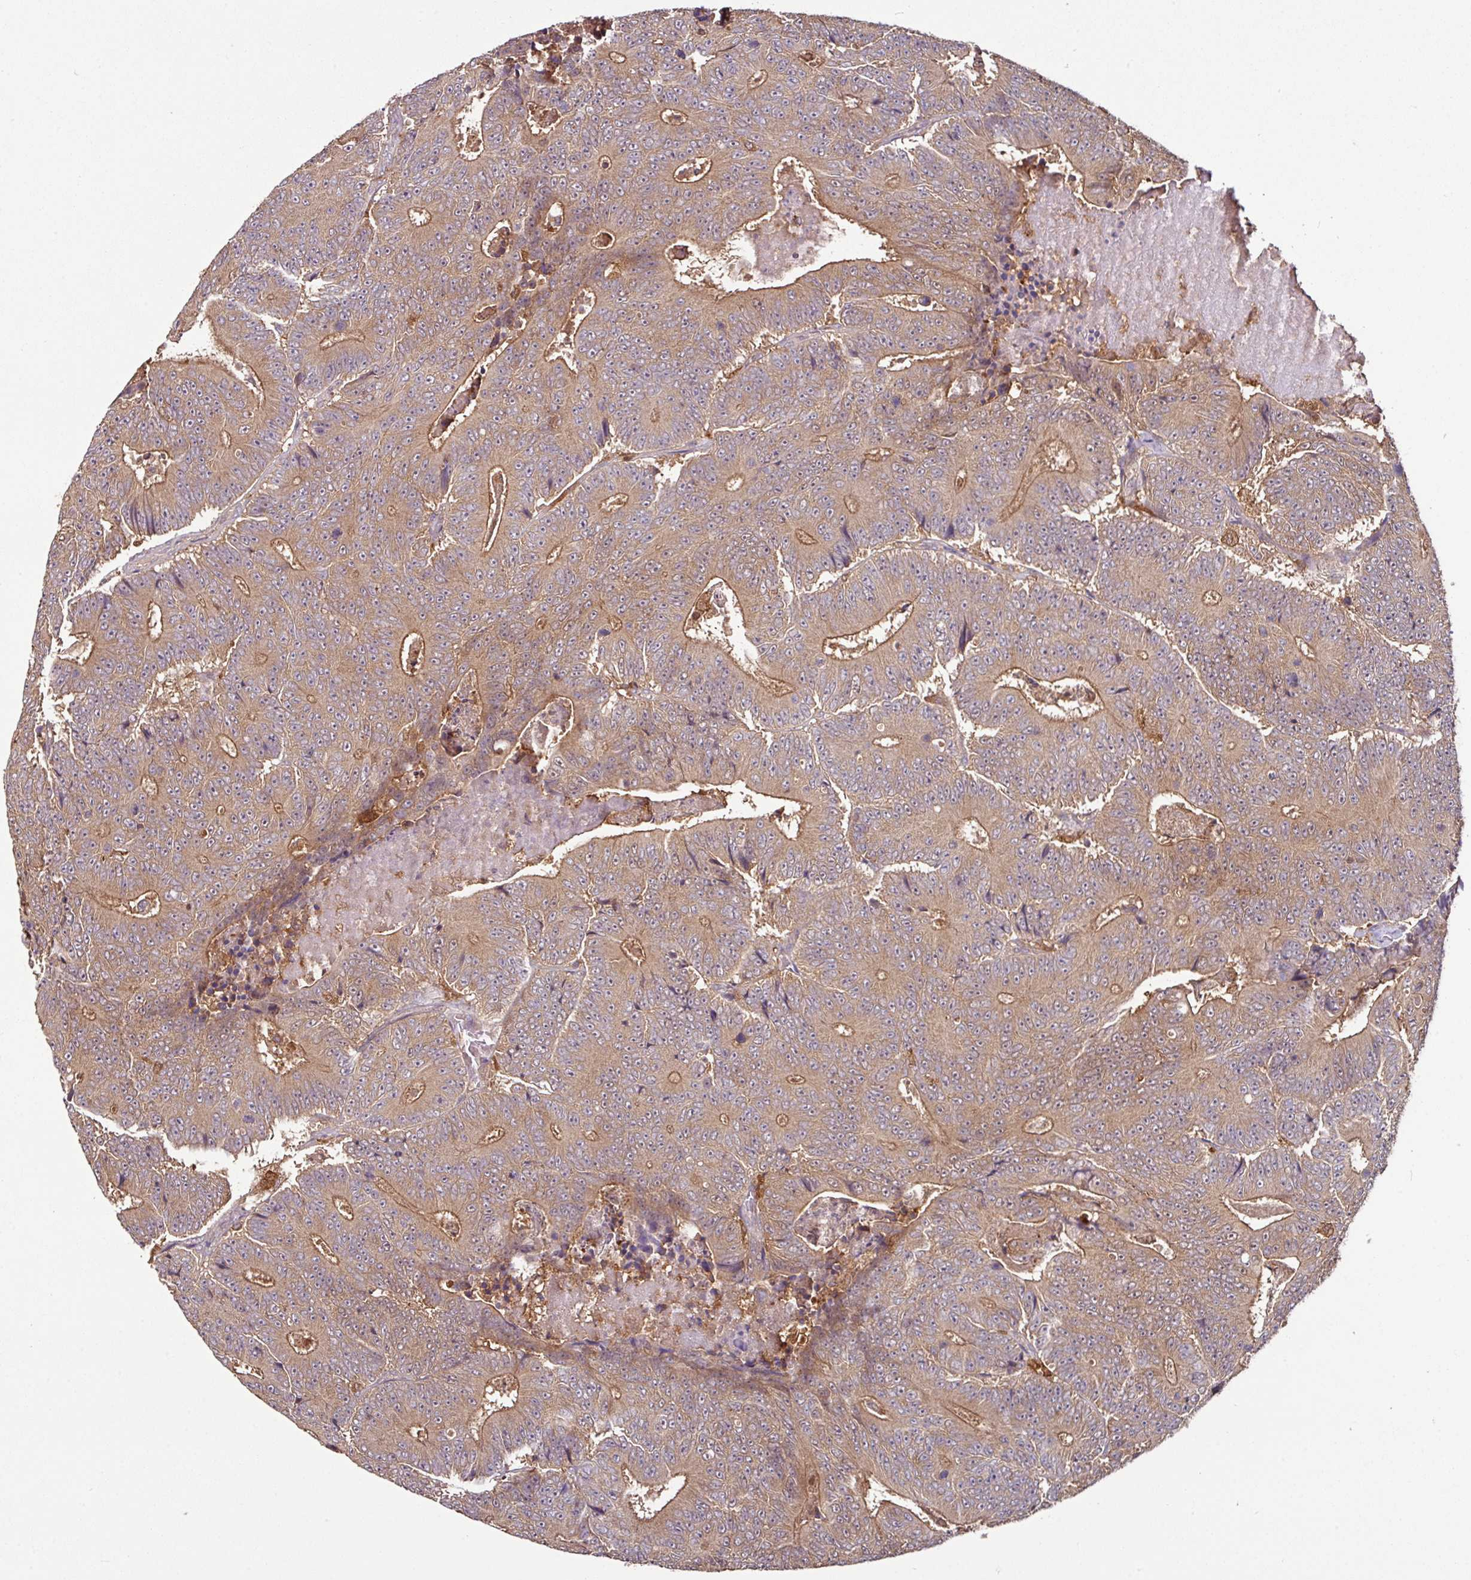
{"staining": {"intensity": "moderate", "quantity": ">75%", "location": "cytoplasmic/membranous"}, "tissue": "colorectal cancer", "cell_type": "Tumor cells", "image_type": "cancer", "snomed": [{"axis": "morphology", "description": "Adenocarcinoma, NOS"}, {"axis": "topography", "description": "Colon"}], "caption": "The immunohistochemical stain labels moderate cytoplasmic/membranous expression in tumor cells of colorectal adenocarcinoma tissue.", "gene": "GNPDA1", "patient": {"sex": "male", "age": 83}}